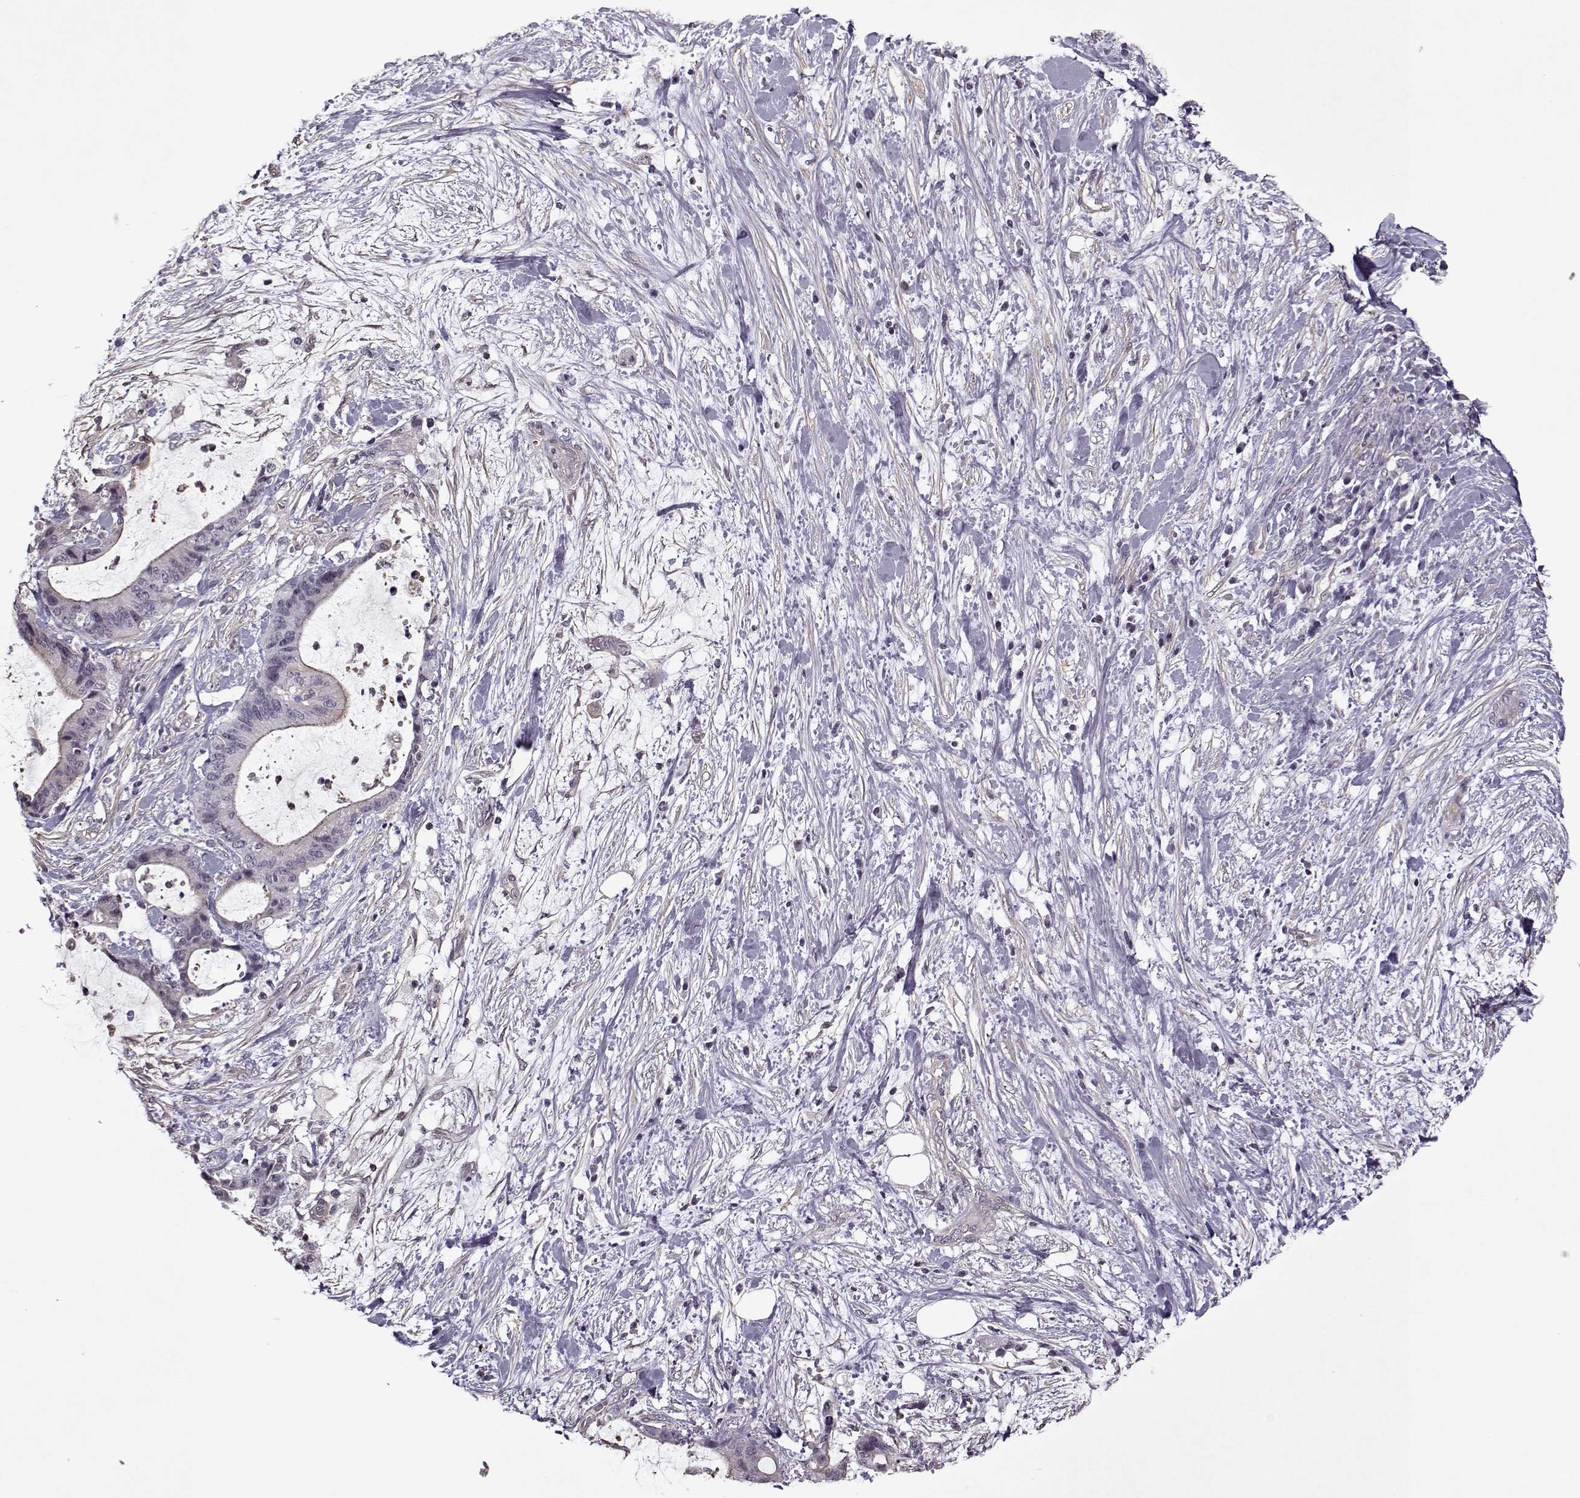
{"staining": {"intensity": "weak", "quantity": "<25%", "location": "cytoplasmic/membranous"}, "tissue": "liver cancer", "cell_type": "Tumor cells", "image_type": "cancer", "snomed": [{"axis": "morphology", "description": "Cholangiocarcinoma"}, {"axis": "topography", "description": "Liver"}], "caption": "Immunohistochemical staining of human liver cholangiocarcinoma demonstrates no significant positivity in tumor cells. The staining is performed using DAB (3,3'-diaminobenzidine) brown chromogen with nuclei counter-stained in using hematoxylin.", "gene": "KRT9", "patient": {"sex": "female", "age": 73}}